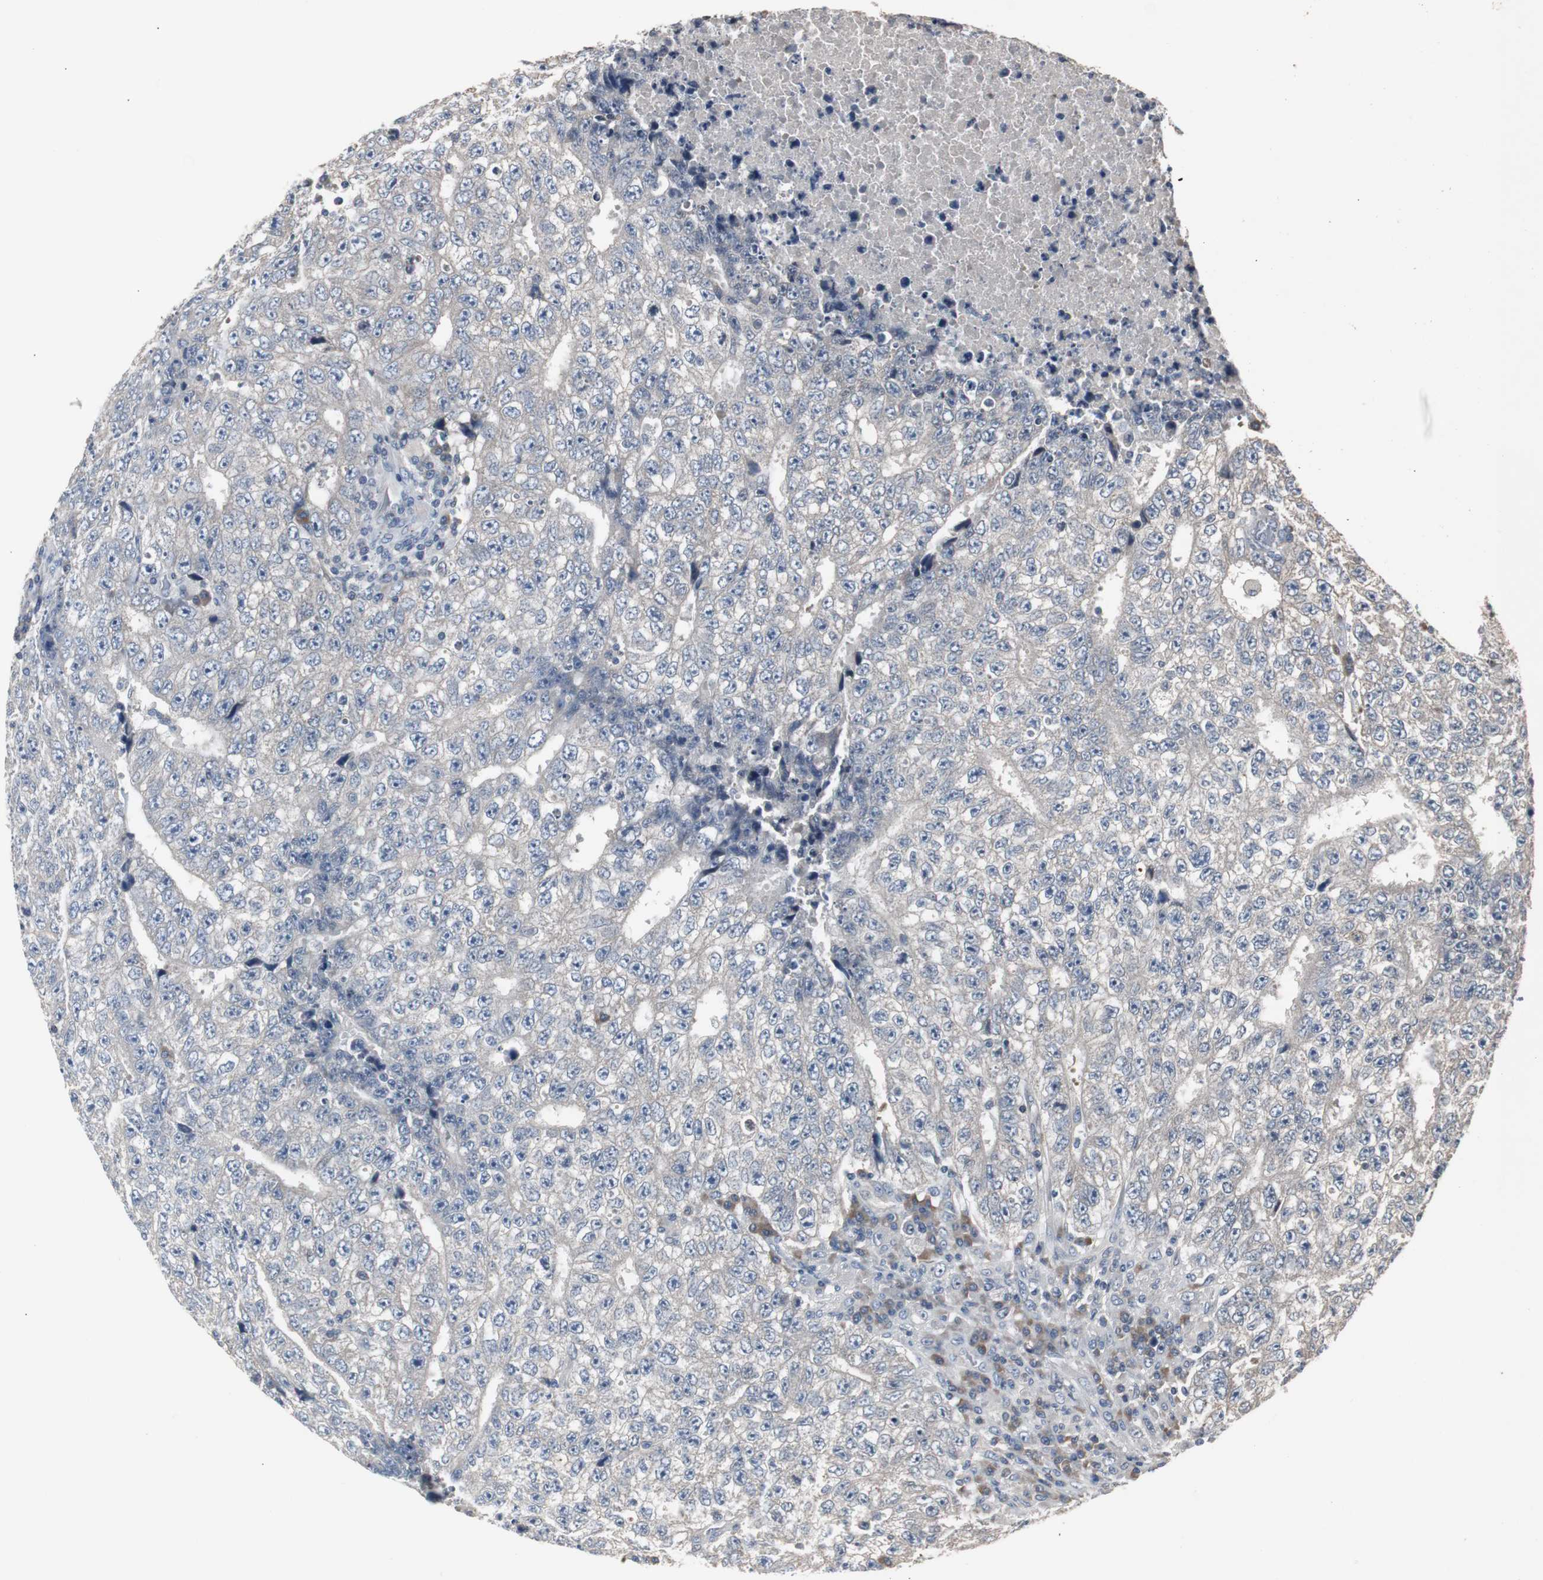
{"staining": {"intensity": "weak", "quantity": "25%-75%", "location": "cytoplasmic/membranous"}, "tissue": "testis cancer", "cell_type": "Tumor cells", "image_type": "cancer", "snomed": [{"axis": "morphology", "description": "Necrosis, NOS"}, {"axis": "morphology", "description": "Carcinoma, Embryonal, NOS"}, {"axis": "topography", "description": "Testis"}], "caption": "Immunohistochemical staining of human embryonal carcinoma (testis) shows low levels of weak cytoplasmic/membranous expression in about 25%-75% of tumor cells. The staining was performed using DAB (3,3'-diaminobenzidine) to visualize the protein expression in brown, while the nuclei were stained in blue with hematoxylin (Magnification: 20x).", "gene": "ZMPSTE24", "patient": {"sex": "male", "age": 19}}